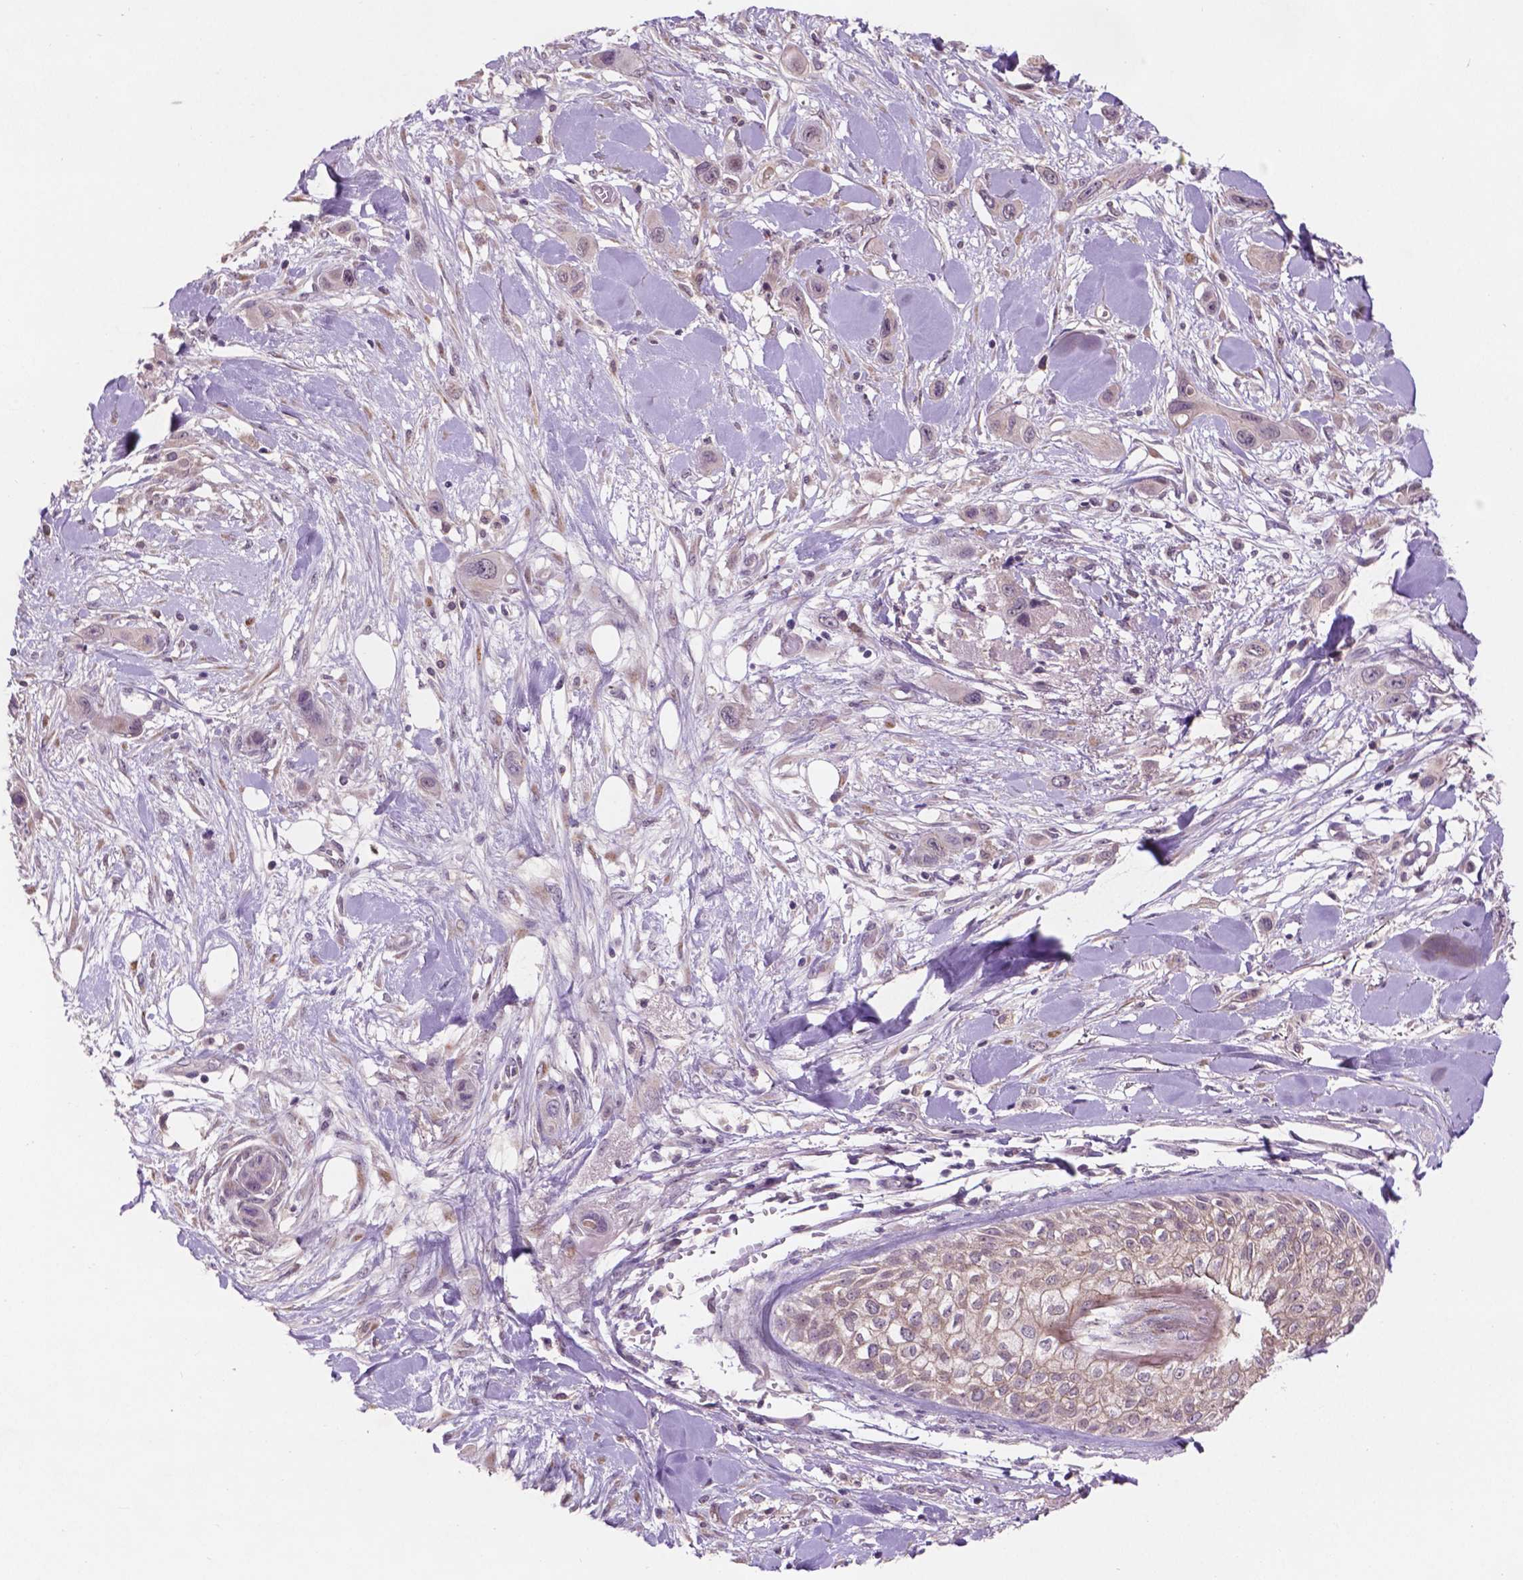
{"staining": {"intensity": "weak", "quantity": ">75%", "location": "cytoplasmic/membranous"}, "tissue": "skin cancer", "cell_type": "Tumor cells", "image_type": "cancer", "snomed": [{"axis": "morphology", "description": "Squamous cell carcinoma, NOS"}, {"axis": "topography", "description": "Skin"}], "caption": "This histopathology image shows skin cancer (squamous cell carcinoma) stained with IHC to label a protein in brown. The cytoplasmic/membranous of tumor cells show weak positivity for the protein. Nuclei are counter-stained blue.", "gene": "GXYLT2", "patient": {"sex": "male", "age": 79}}